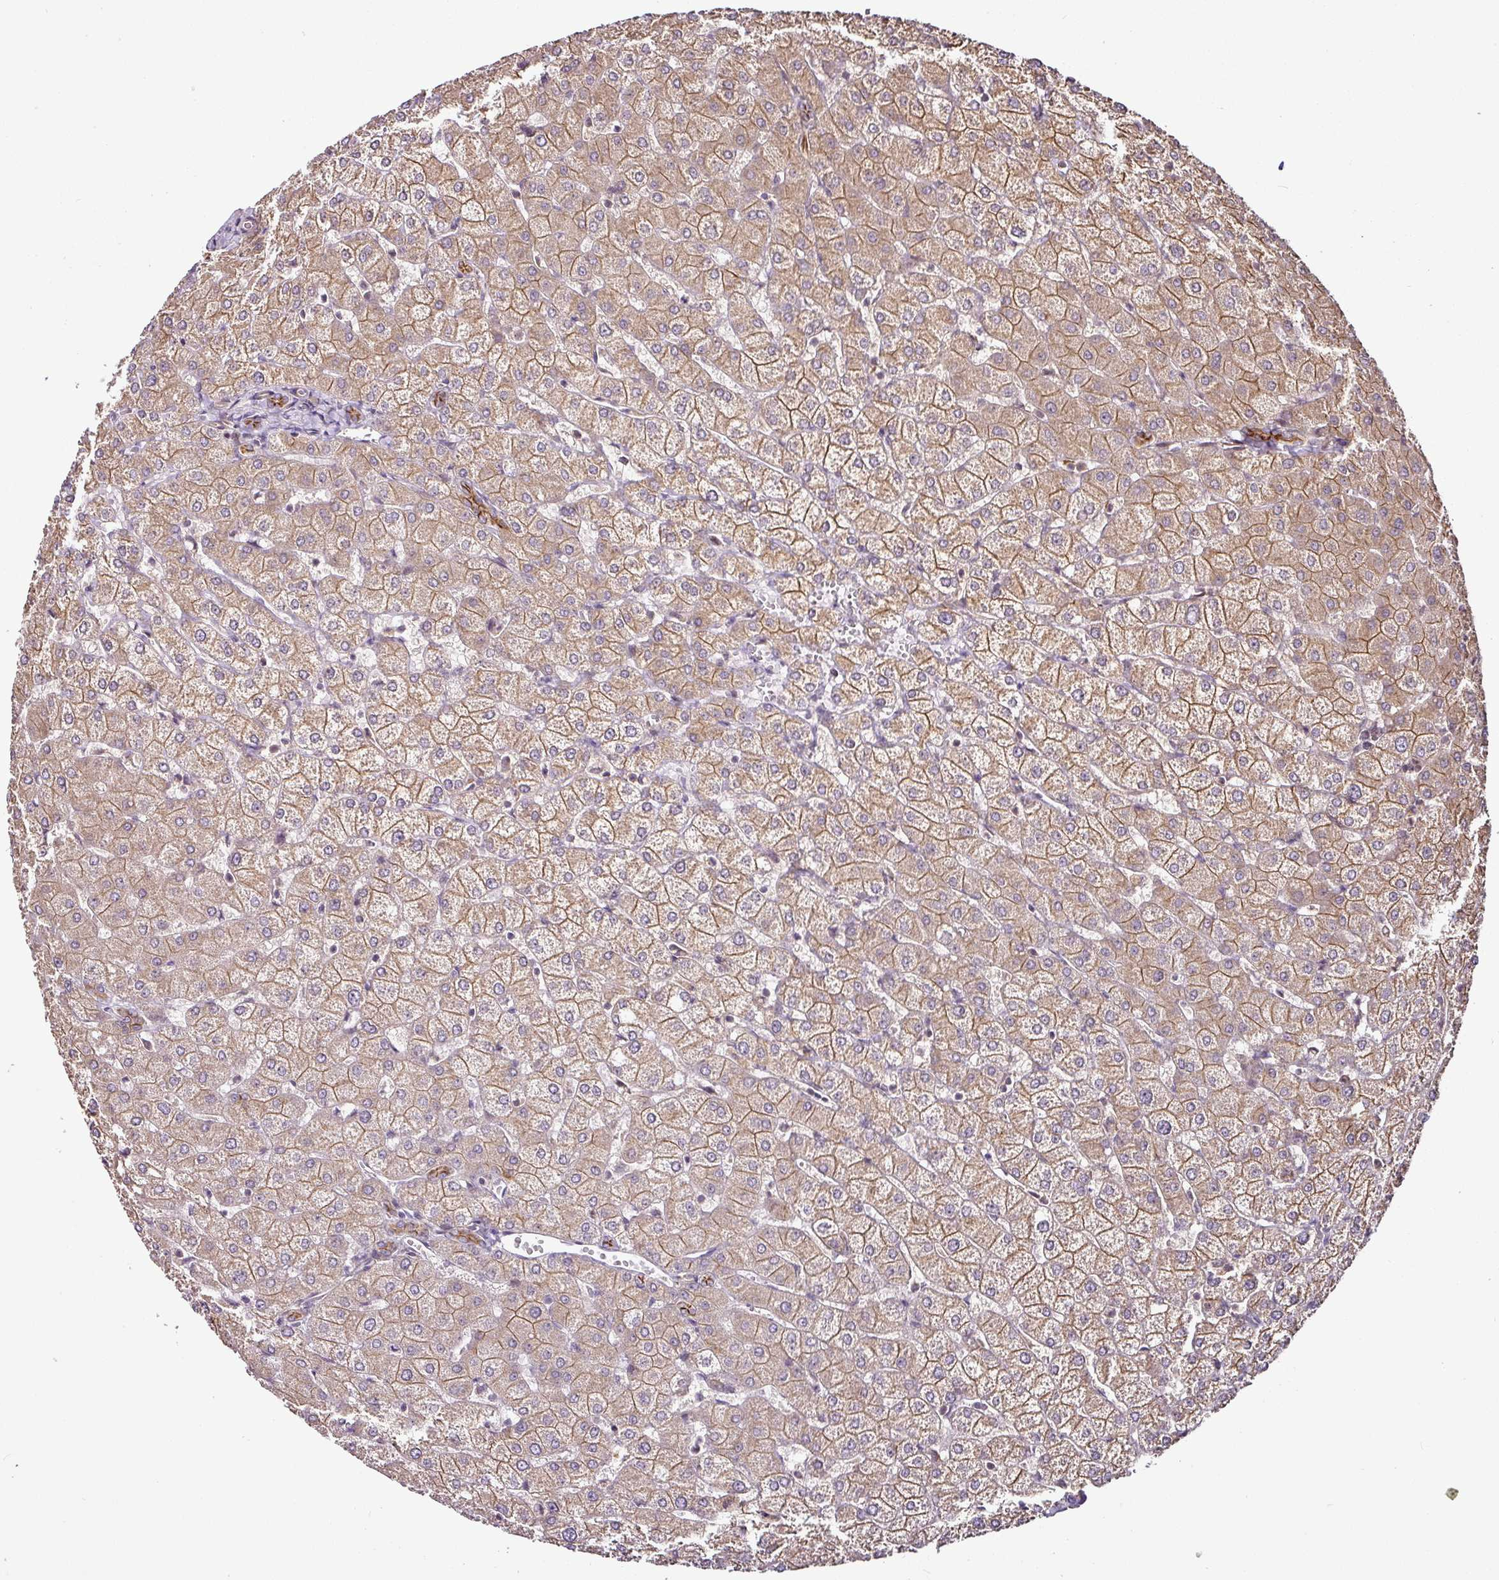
{"staining": {"intensity": "moderate", "quantity": ">75%", "location": "cytoplasmic/membranous"}, "tissue": "liver", "cell_type": "Cholangiocytes", "image_type": "normal", "snomed": [{"axis": "morphology", "description": "Normal tissue, NOS"}, {"axis": "topography", "description": "Liver"}], "caption": "Immunohistochemistry (IHC) staining of benign liver, which displays medium levels of moderate cytoplasmic/membranous staining in about >75% of cholangiocytes indicating moderate cytoplasmic/membranous protein positivity. The staining was performed using DAB (3,3'-diaminobenzidine) (brown) for protein detection and nuclei were counterstained in hematoxylin (blue).", "gene": "DCAF13", "patient": {"sex": "female", "age": 54}}